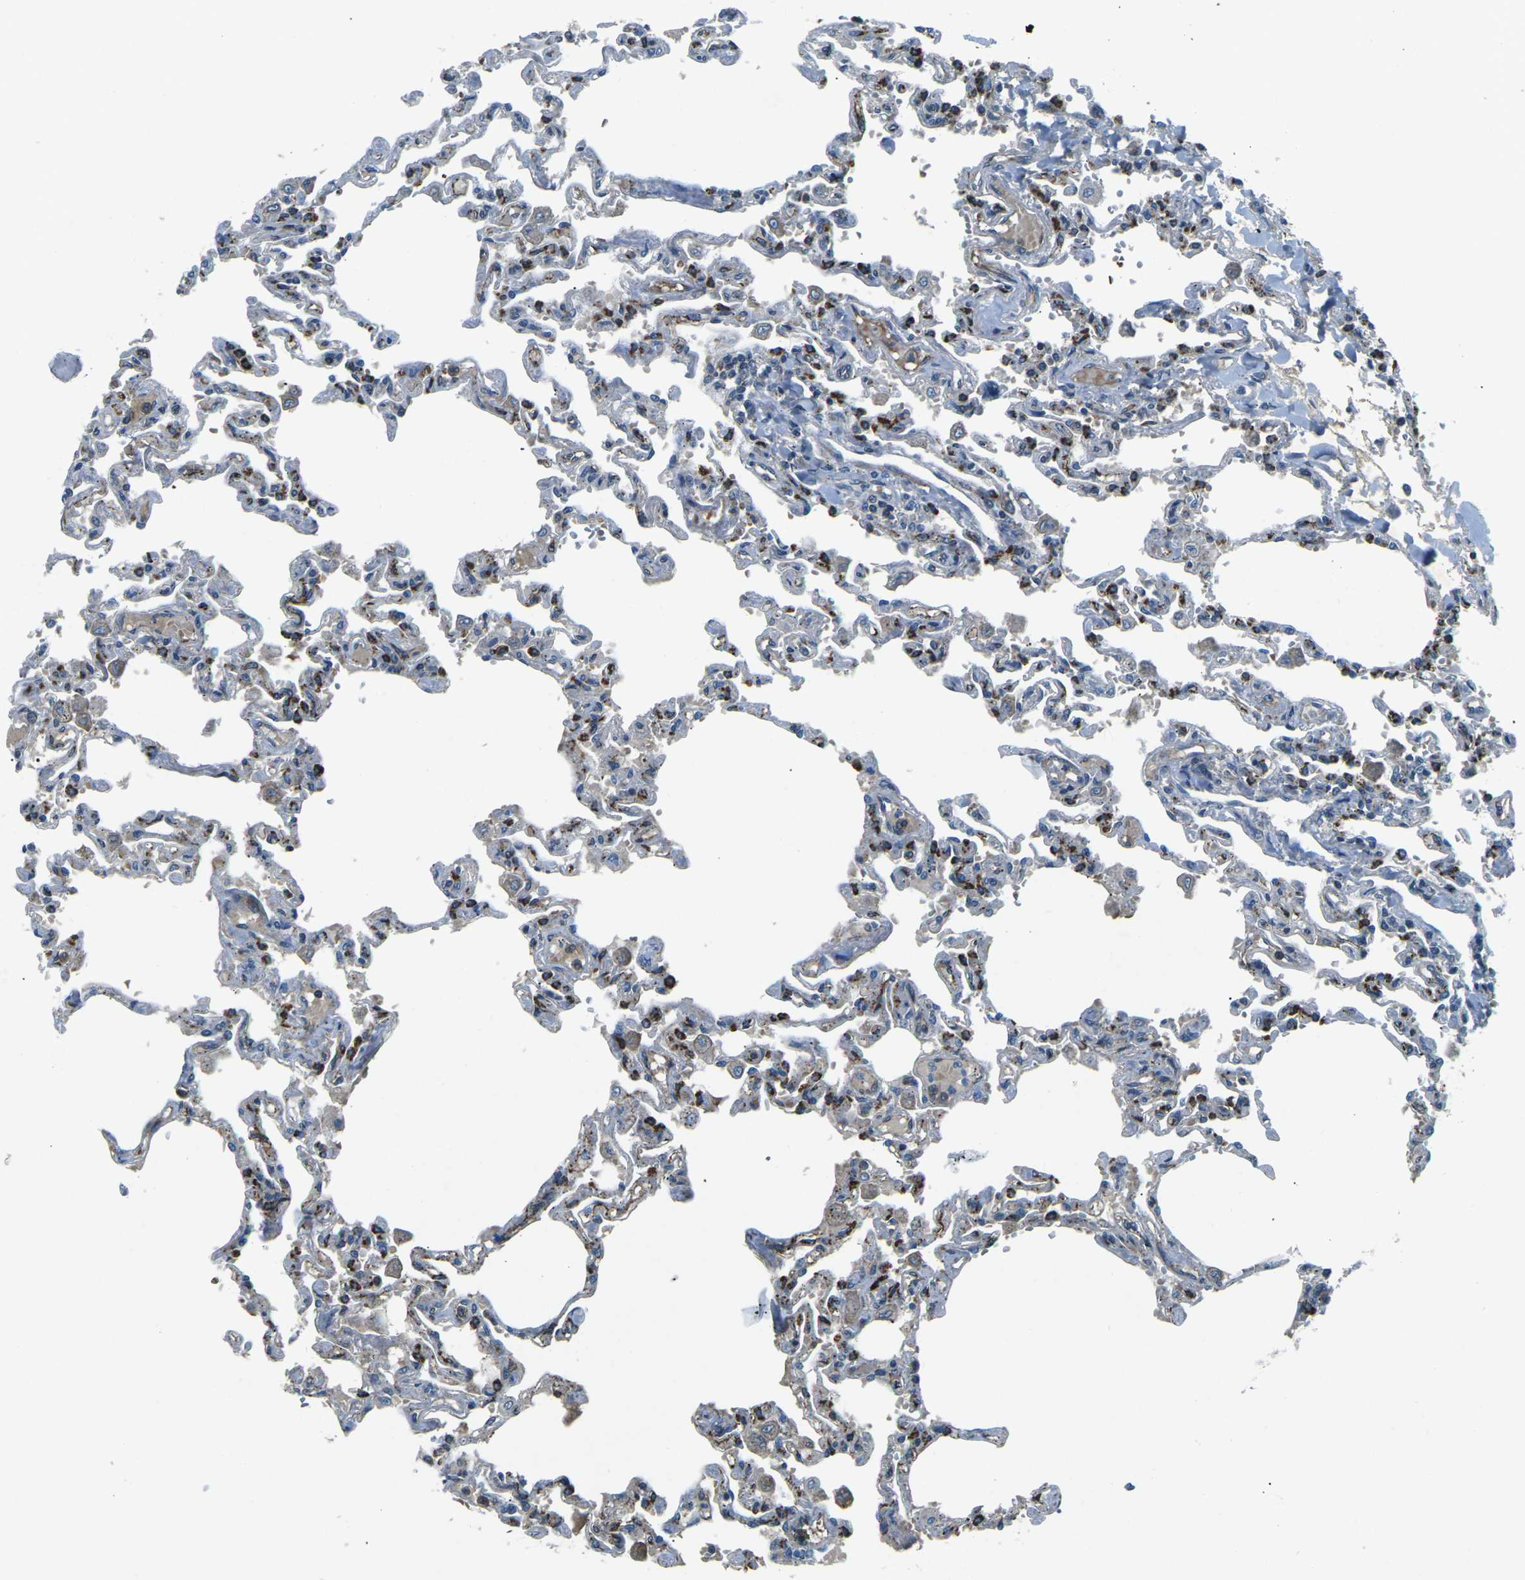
{"staining": {"intensity": "strong", "quantity": "<25%", "location": "cytoplasmic/membranous"}, "tissue": "lung", "cell_type": "Alveolar cells", "image_type": "normal", "snomed": [{"axis": "morphology", "description": "Normal tissue, NOS"}, {"axis": "topography", "description": "Lung"}], "caption": "Brown immunohistochemical staining in normal human lung shows strong cytoplasmic/membranous positivity in about <25% of alveolar cells. (IHC, brightfield microscopy, high magnification).", "gene": "AFAP1", "patient": {"sex": "male", "age": 21}}